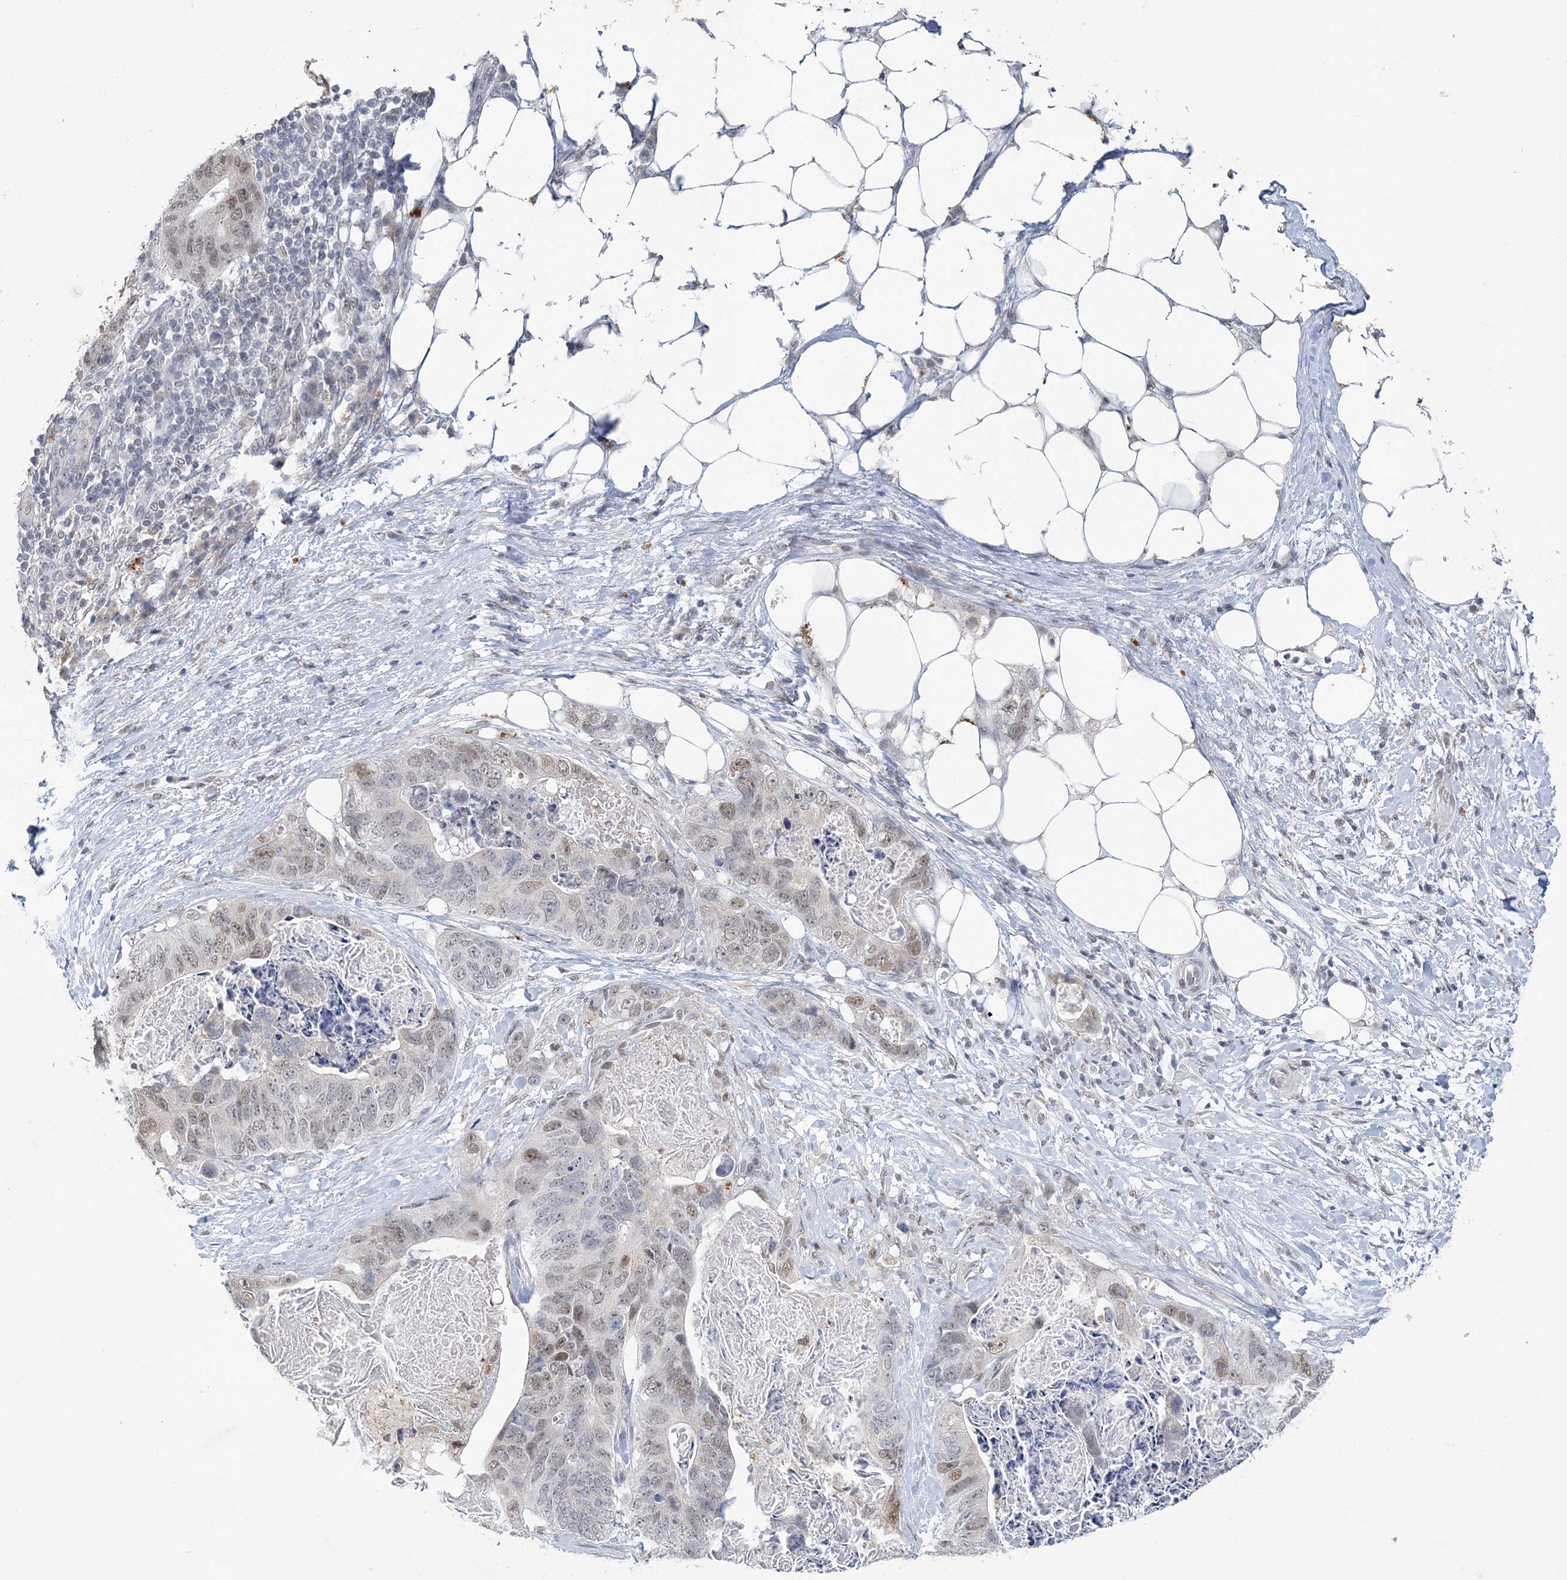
{"staining": {"intensity": "moderate", "quantity": "25%-75%", "location": "nuclear"}, "tissue": "stomach cancer", "cell_type": "Tumor cells", "image_type": "cancer", "snomed": [{"axis": "morphology", "description": "Adenocarcinoma, NOS"}, {"axis": "topography", "description": "Stomach"}], "caption": "An IHC micrograph of neoplastic tissue is shown. Protein staining in brown highlights moderate nuclear positivity in stomach adenocarcinoma within tumor cells.", "gene": "ZBTB7A", "patient": {"sex": "female", "age": 89}}